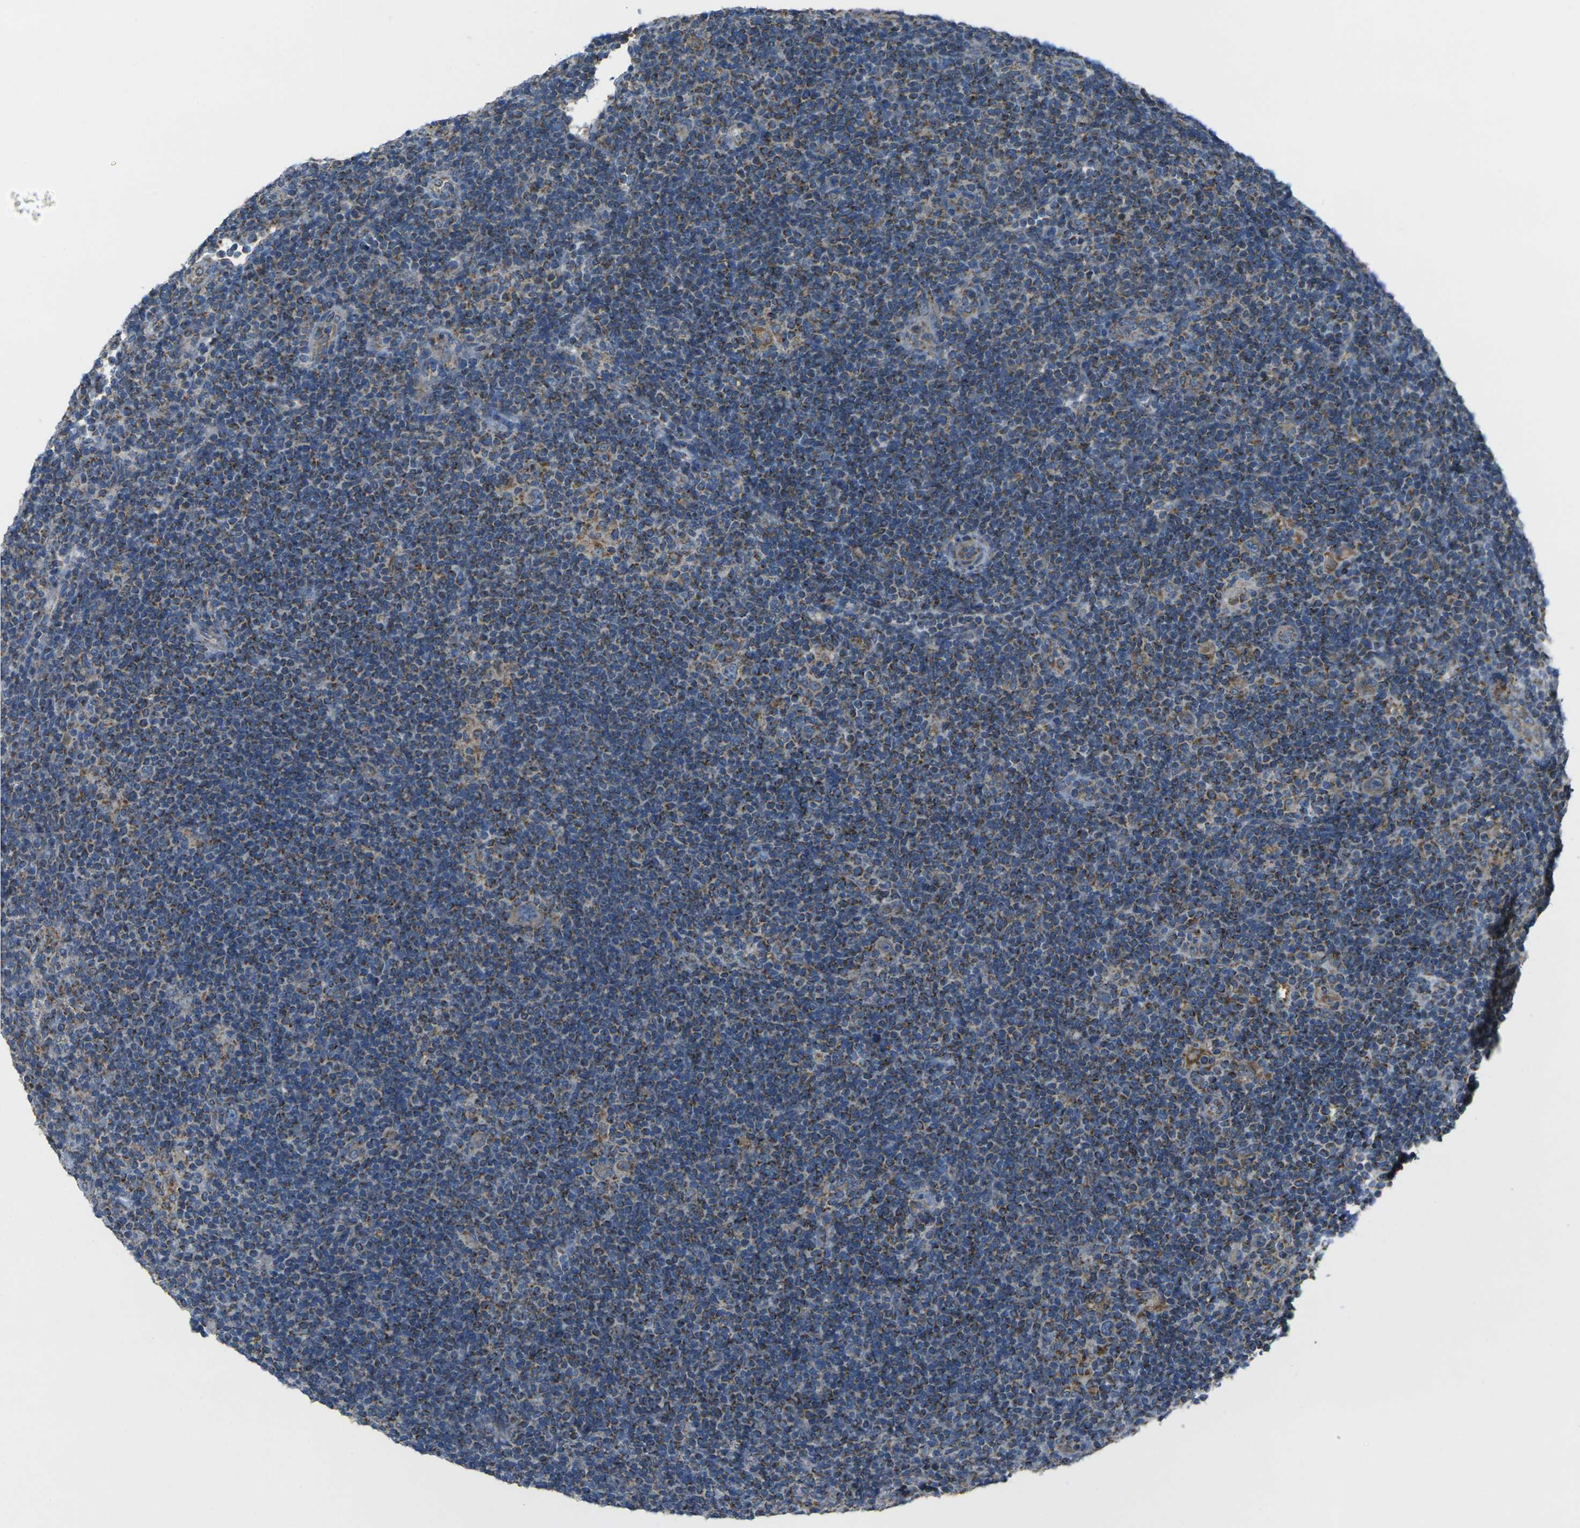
{"staining": {"intensity": "moderate", "quantity": "25%-75%", "location": "cytoplasmic/membranous"}, "tissue": "lymphoma", "cell_type": "Tumor cells", "image_type": "cancer", "snomed": [{"axis": "morphology", "description": "Hodgkin's disease, NOS"}, {"axis": "topography", "description": "Lymph node"}], "caption": "Human lymphoma stained with a protein marker exhibits moderate staining in tumor cells.", "gene": "TMEM120B", "patient": {"sex": "female", "age": 57}}